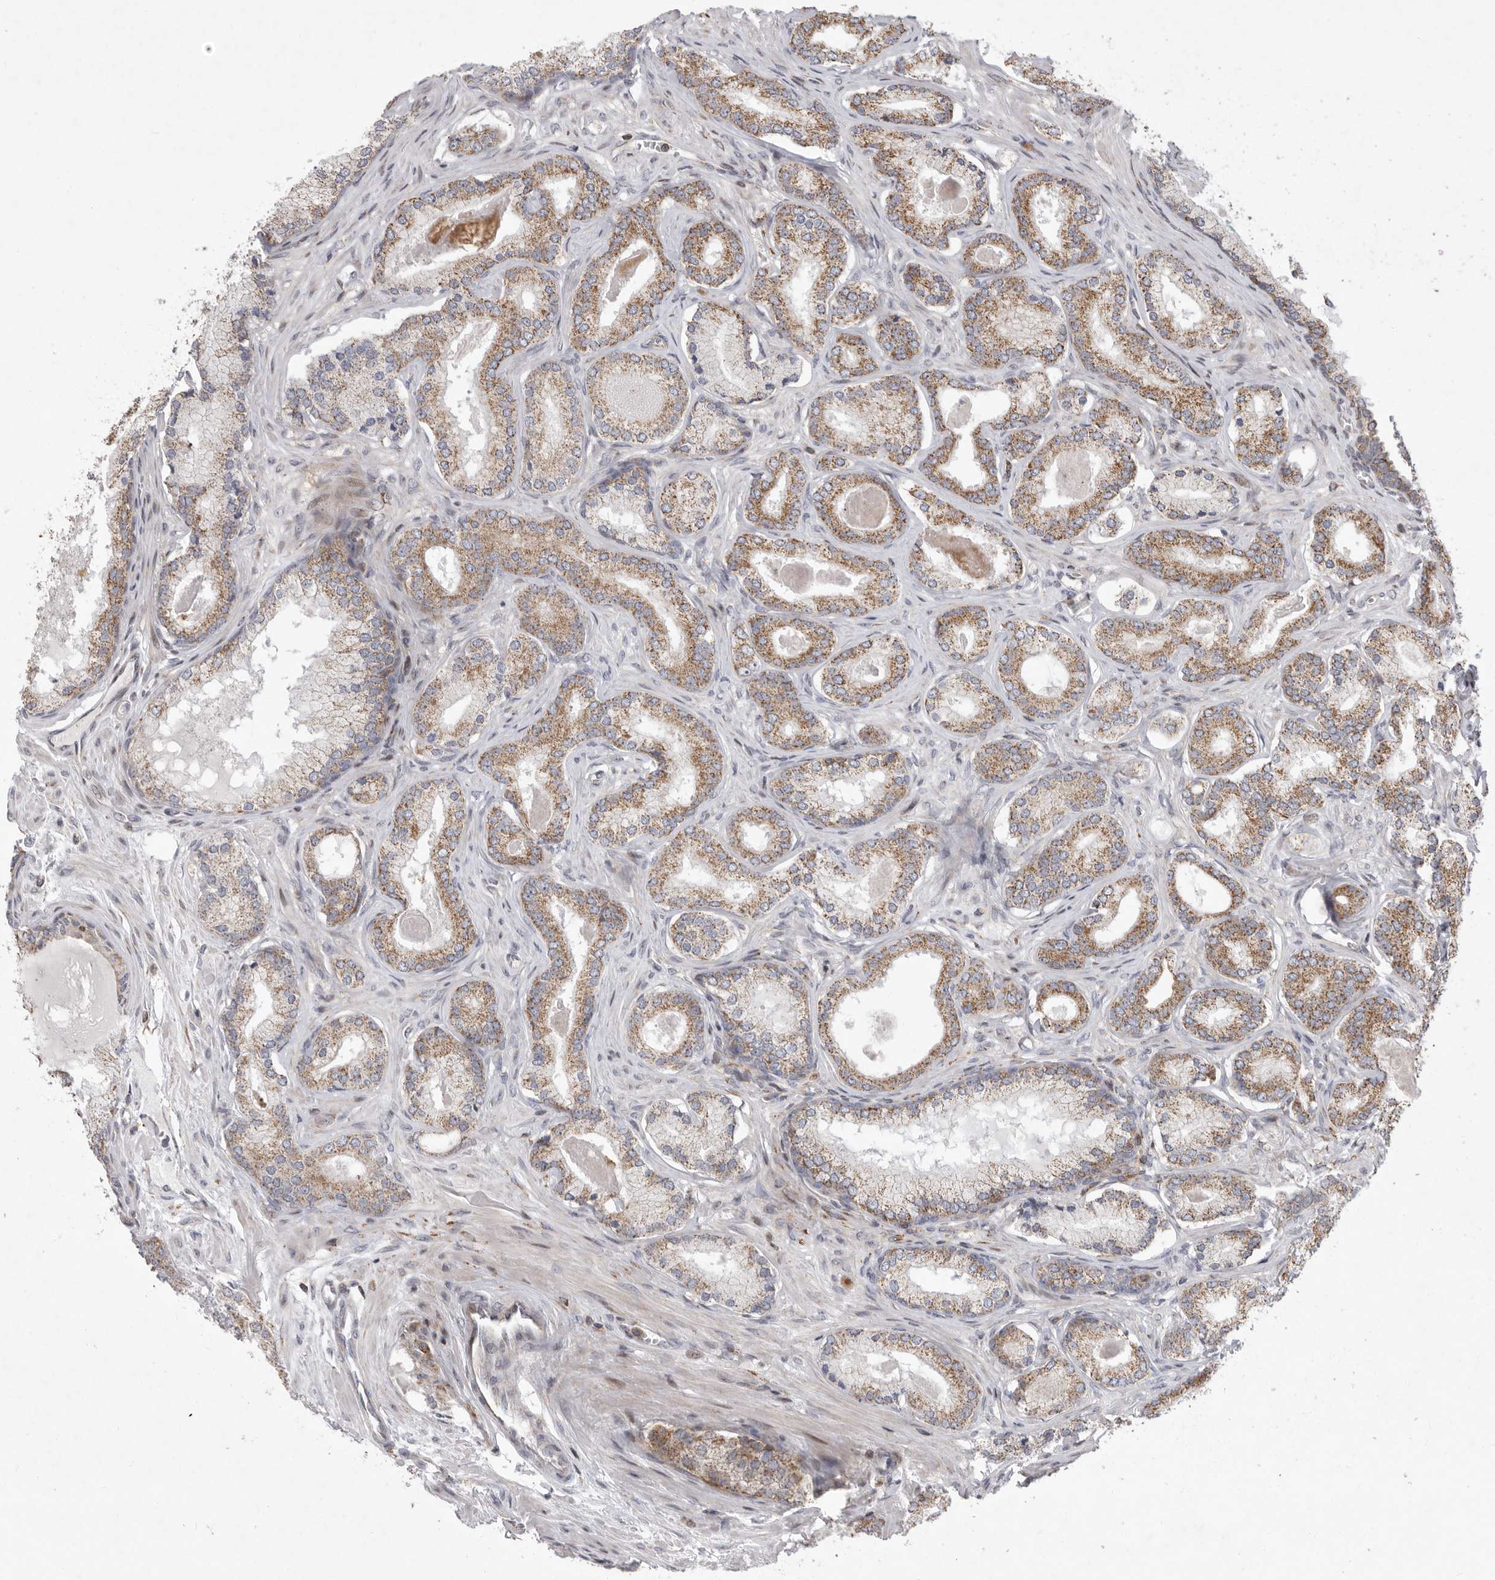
{"staining": {"intensity": "moderate", "quantity": ">75%", "location": "cytoplasmic/membranous"}, "tissue": "prostate cancer", "cell_type": "Tumor cells", "image_type": "cancer", "snomed": [{"axis": "morphology", "description": "Adenocarcinoma, Low grade"}, {"axis": "topography", "description": "Prostate"}], "caption": "This image reveals immunohistochemistry (IHC) staining of prostate cancer, with medium moderate cytoplasmic/membranous expression in approximately >75% of tumor cells.", "gene": "MPZL1", "patient": {"sex": "male", "age": 70}}